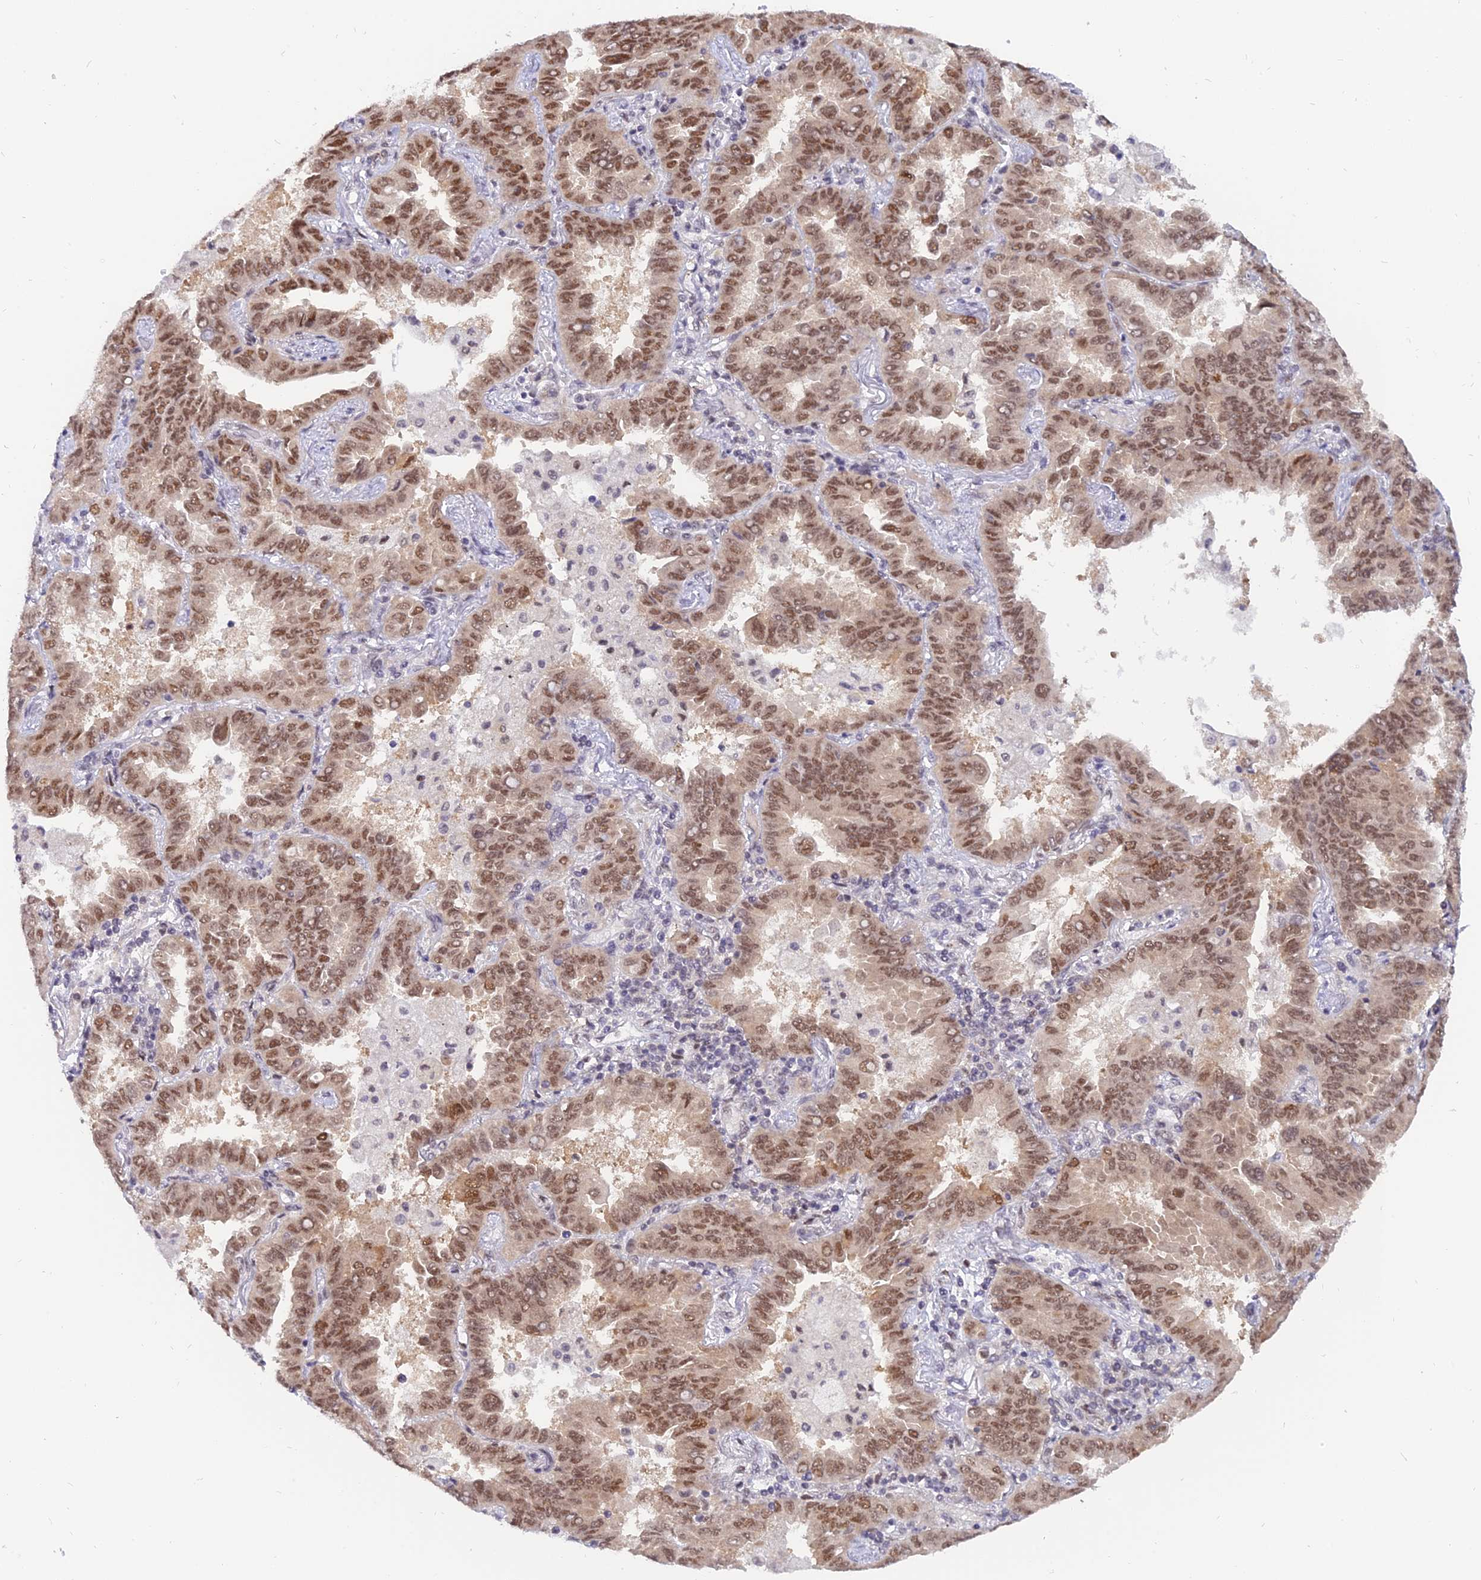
{"staining": {"intensity": "moderate", "quantity": ">75%", "location": "nuclear"}, "tissue": "lung cancer", "cell_type": "Tumor cells", "image_type": "cancer", "snomed": [{"axis": "morphology", "description": "Adenocarcinoma, NOS"}, {"axis": "topography", "description": "Lung"}], "caption": "IHC micrograph of neoplastic tissue: human lung adenocarcinoma stained using IHC exhibits medium levels of moderate protein expression localized specifically in the nuclear of tumor cells, appearing as a nuclear brown color.", "gene": "DPY30", "patient": {"sex": "male", "age": 64}}